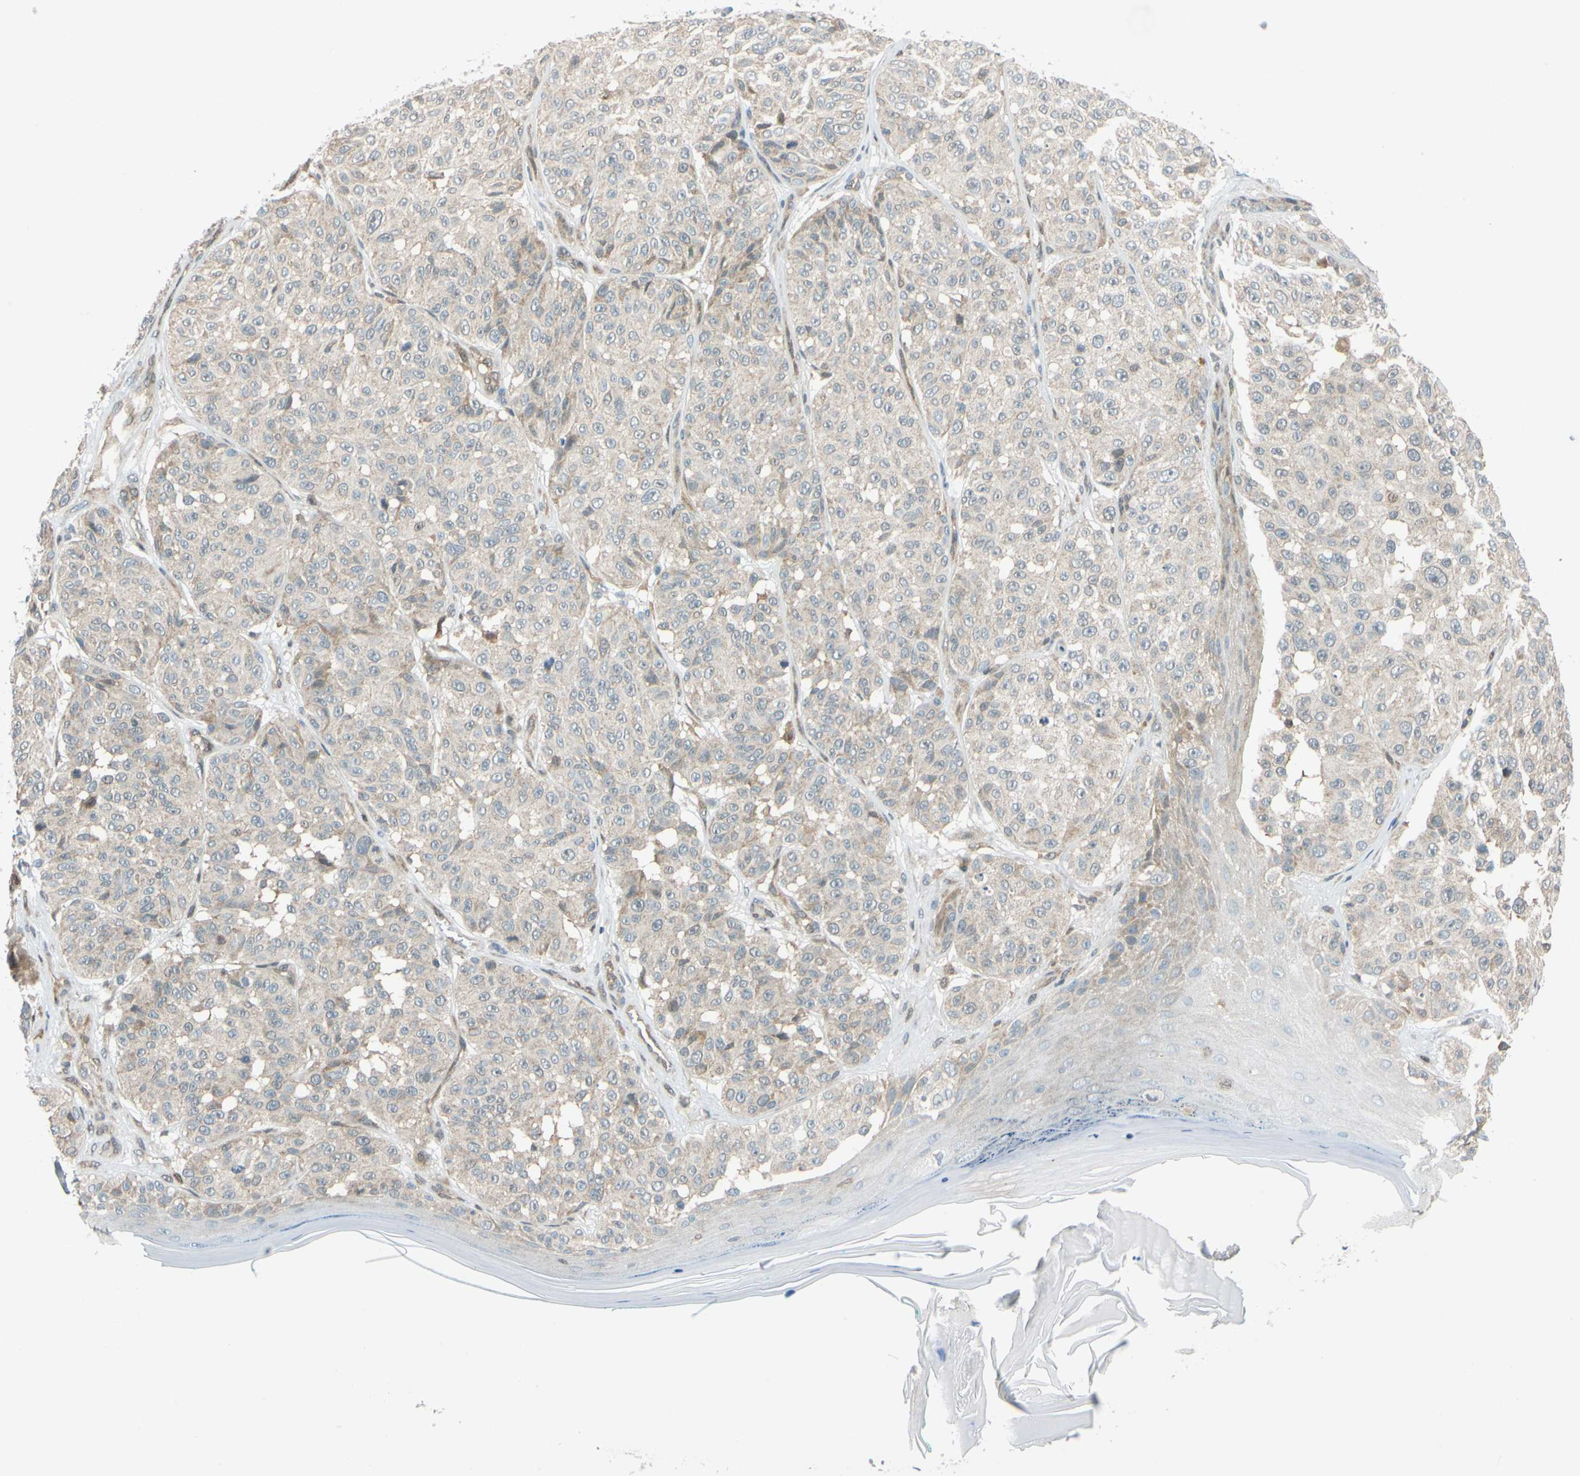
{"staining": {"intensity": "negative", "quantity": "none", "location": "none"}, "tissue": "melanoma", "cell_type": "Tumor cells", "image_type": "cancer", "snomed": [{"axis": "morphology", "description": "Malignant melanoma, NOS"}, {"axis": "topography", "description": "Skin"}], "caption": "The micrograph exhibits no significant positivity in tumor cells of malignant melanoma.", "gene": "MAPK9", "patient": {"sex": "female", "age": 46}}